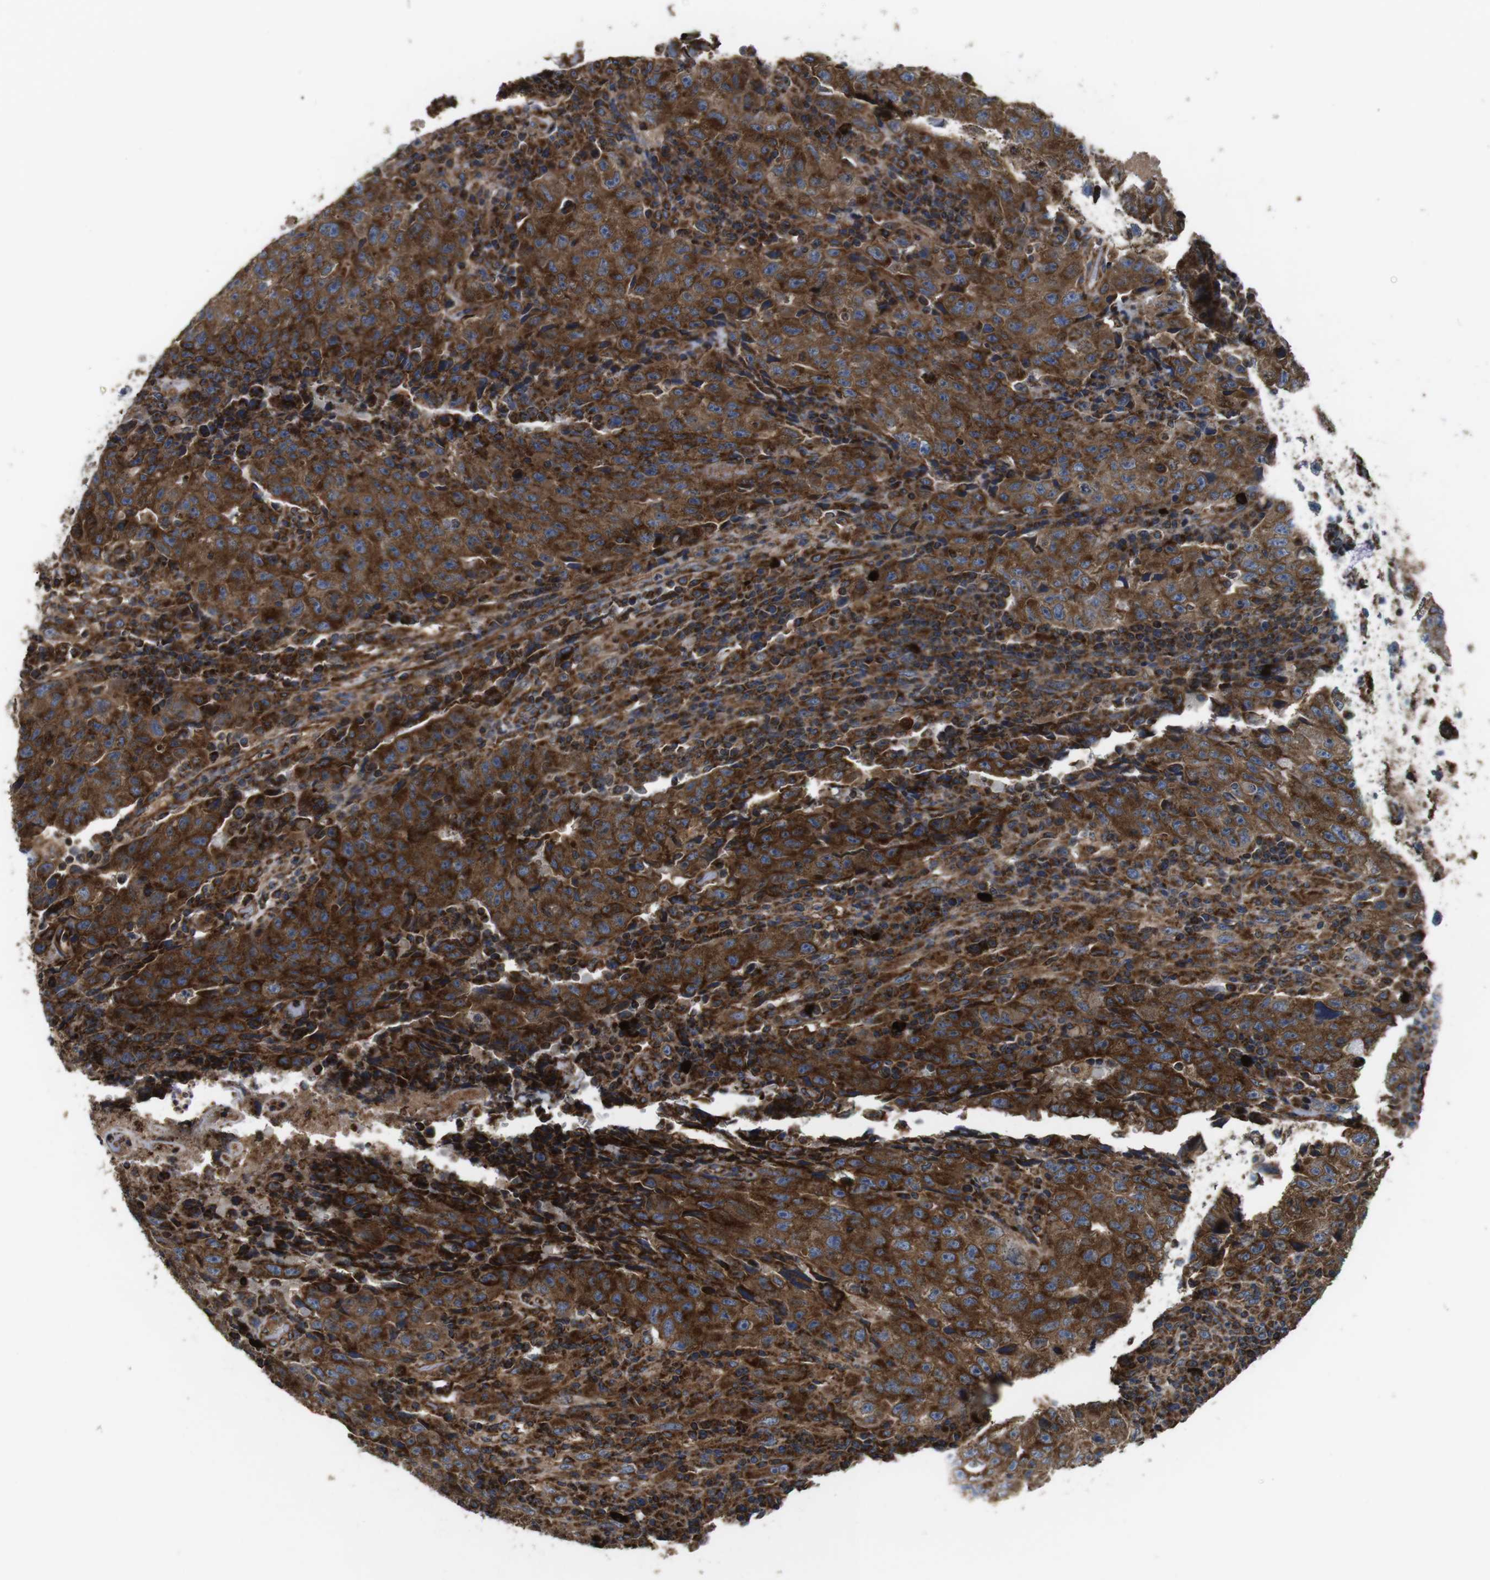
{"staining": {"intensity": "strong", "quantity": "25%-75%", "location": "cytoplasmic/membranous"}, "tissue": "testis cancer", "cell_type": "Tumor cells", "image_type": "cancer", "snomed": [{"axis": "morphology", "description": "Necrosis, NOS"}, {"axis": "morphology", "description": "Carcinoma, Embryonal, NOS"}, {"axis": "topography", "description": "Testis"}], "caption": "Testis cancer stained with a brown dye displays strong cytoplasmic/membranous positive expression in approximately 25%-75% of tumor cells.", "gene": "HK1", "patient": {"sex": "male", "age": 19}}